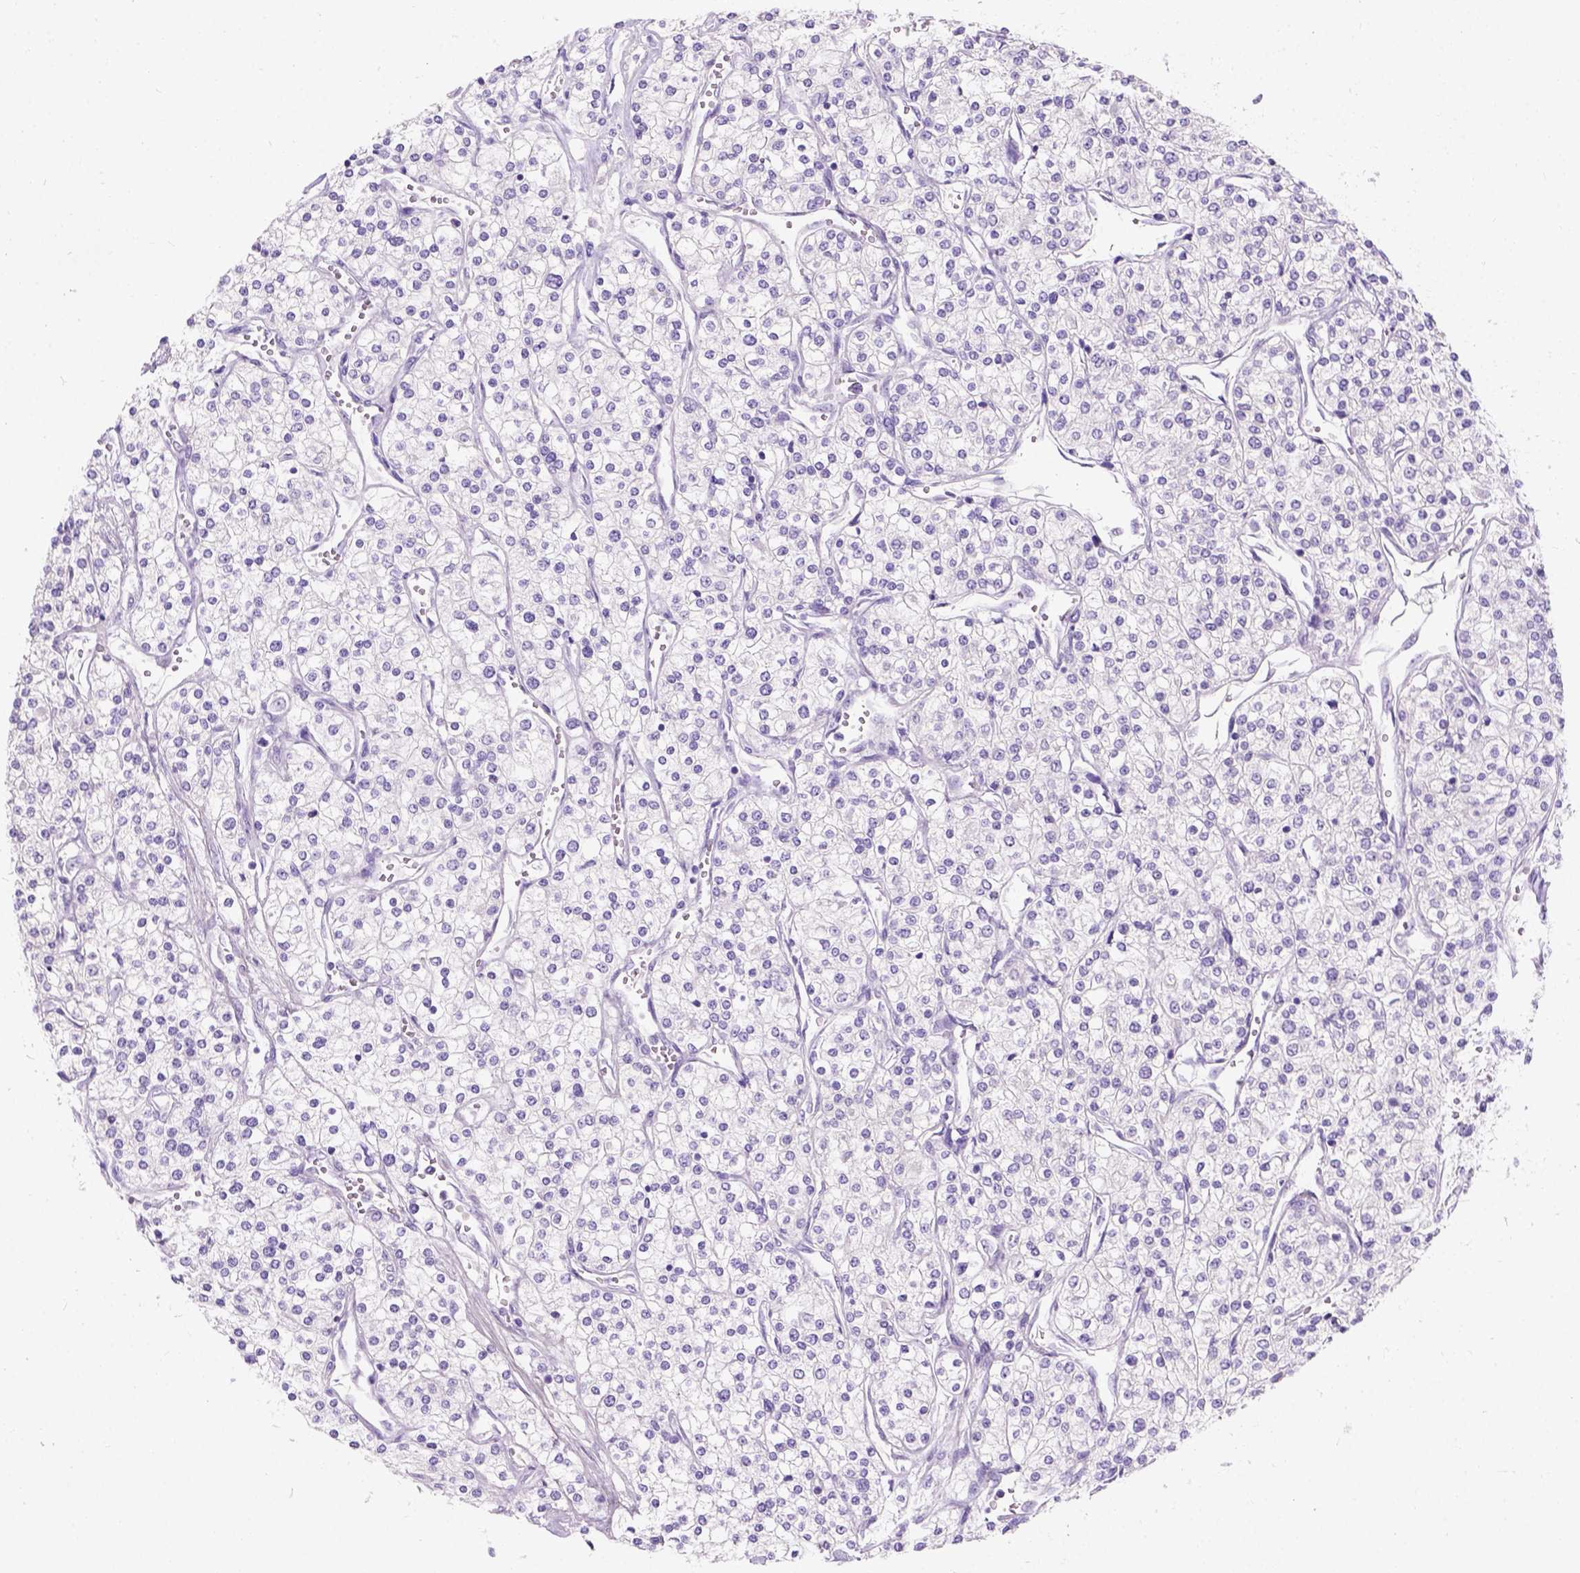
{"staining": {"intensity": "negative", "quantity": "none", "location": "none"}, "tissue": "renal cancer", "cell_type": "Tumor cells", "image_type": "cancer", "snomed": [{"axis": "morphology", "description": "Adenocarcinoma, NOS"}, {"axis": "topography", "description": "Kidney"}], "caption": "IHC micrograph of renal cancer stained for a protein (brown), which reveals no staining in tumor cells.", "gene": "C20orf144", "patient": {"sex": "male", "age": 80}}